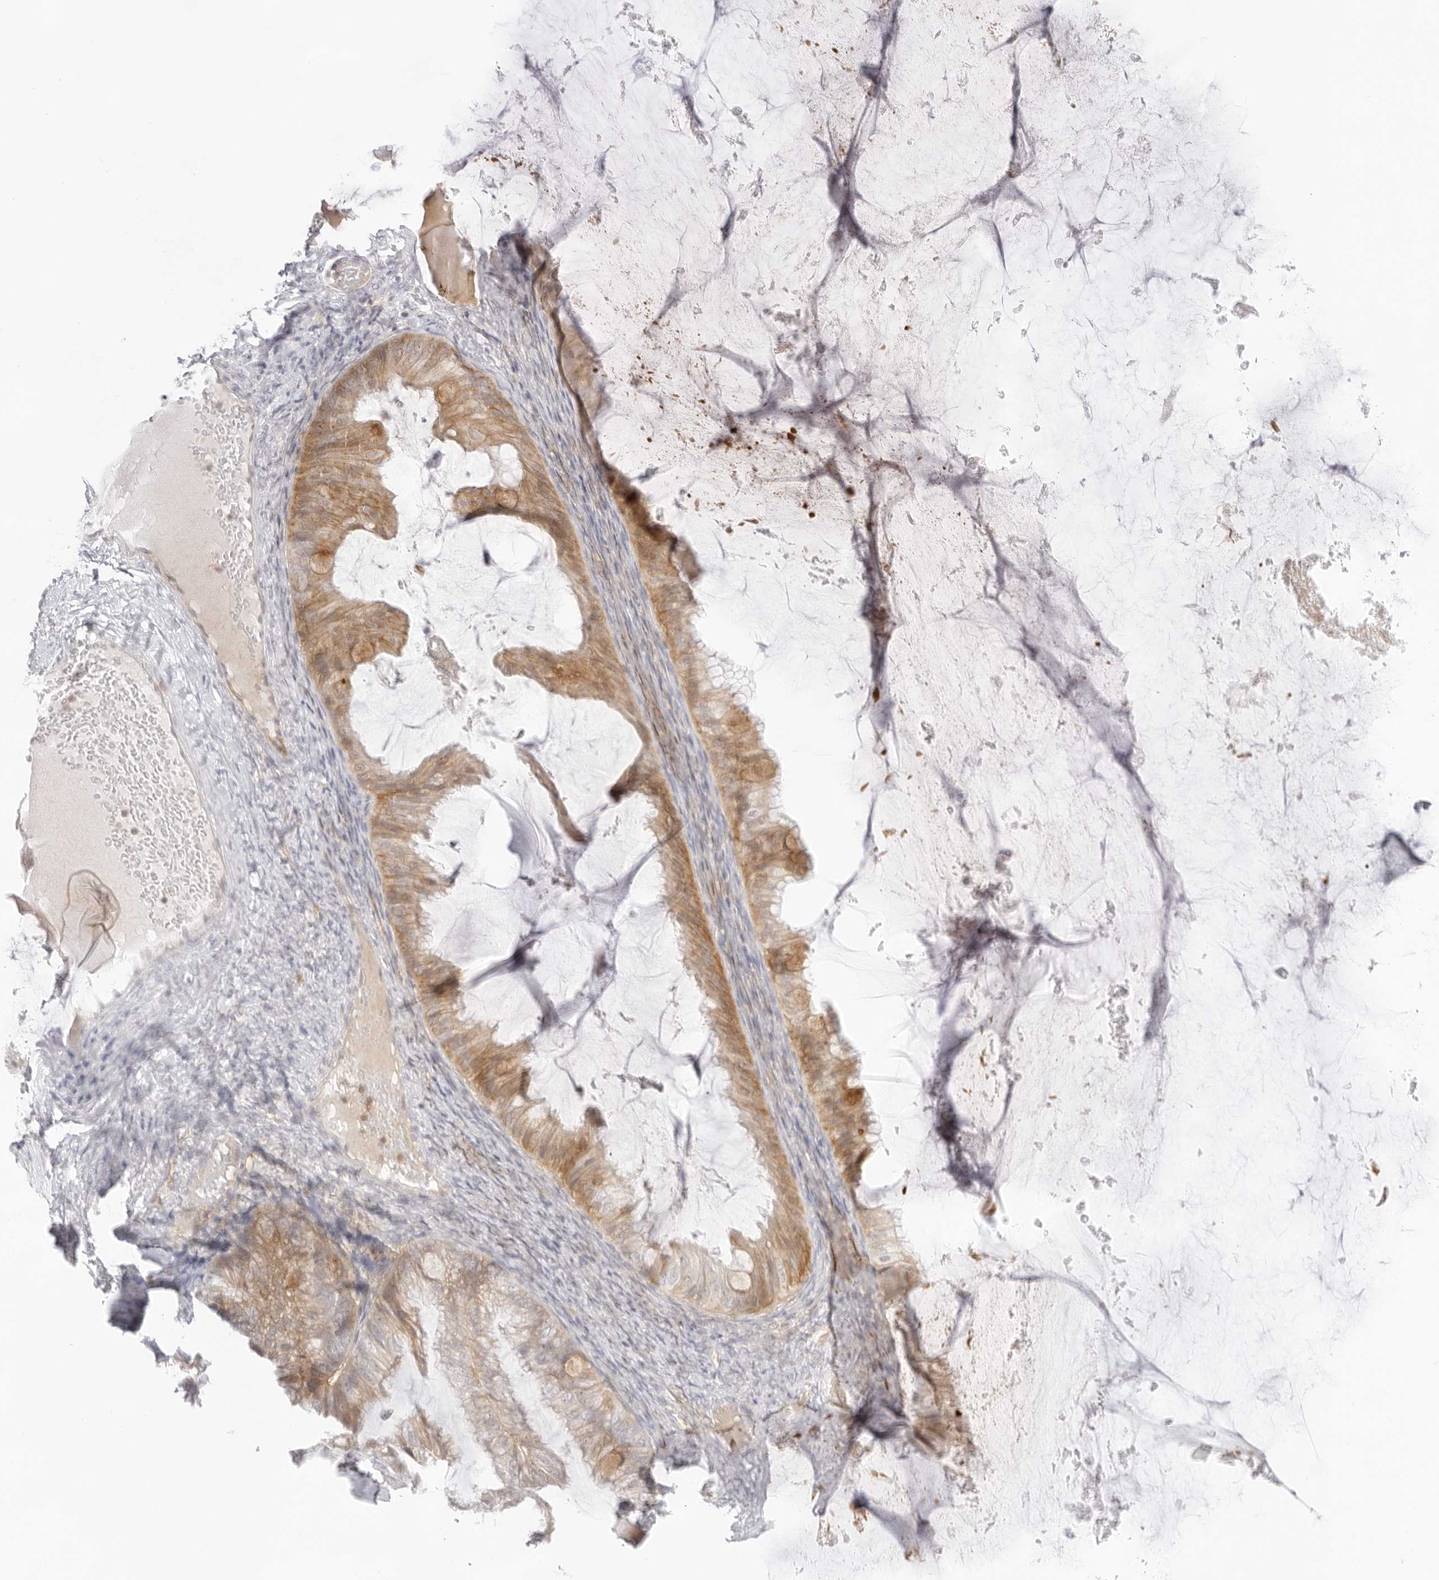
{"staining": {"intensity": "moderate", "quantity": ">75%", "location": "cytoplasmic/membranous"}, "tissue": "ovarian cancer", "cell_type": "Tumor cells", "image_type": "cancer", "snomed": [{"axis": "morphology", "description": "Cystadenocarcinoma, mucinous, NOS"}, {"axis": "topography", "description": "Ovary"}], "caption": "DAB (3,3'-diaminobenzidine) immunohistochemical staining of mucinous cystadenocarcinoma (ovarian) demonstrates moderate cytoplasmic/membranous protein staining in about >75% of tumor cells.", "gene": "TNFRSF14", "patient": {"sex": "female", "age": 61}}